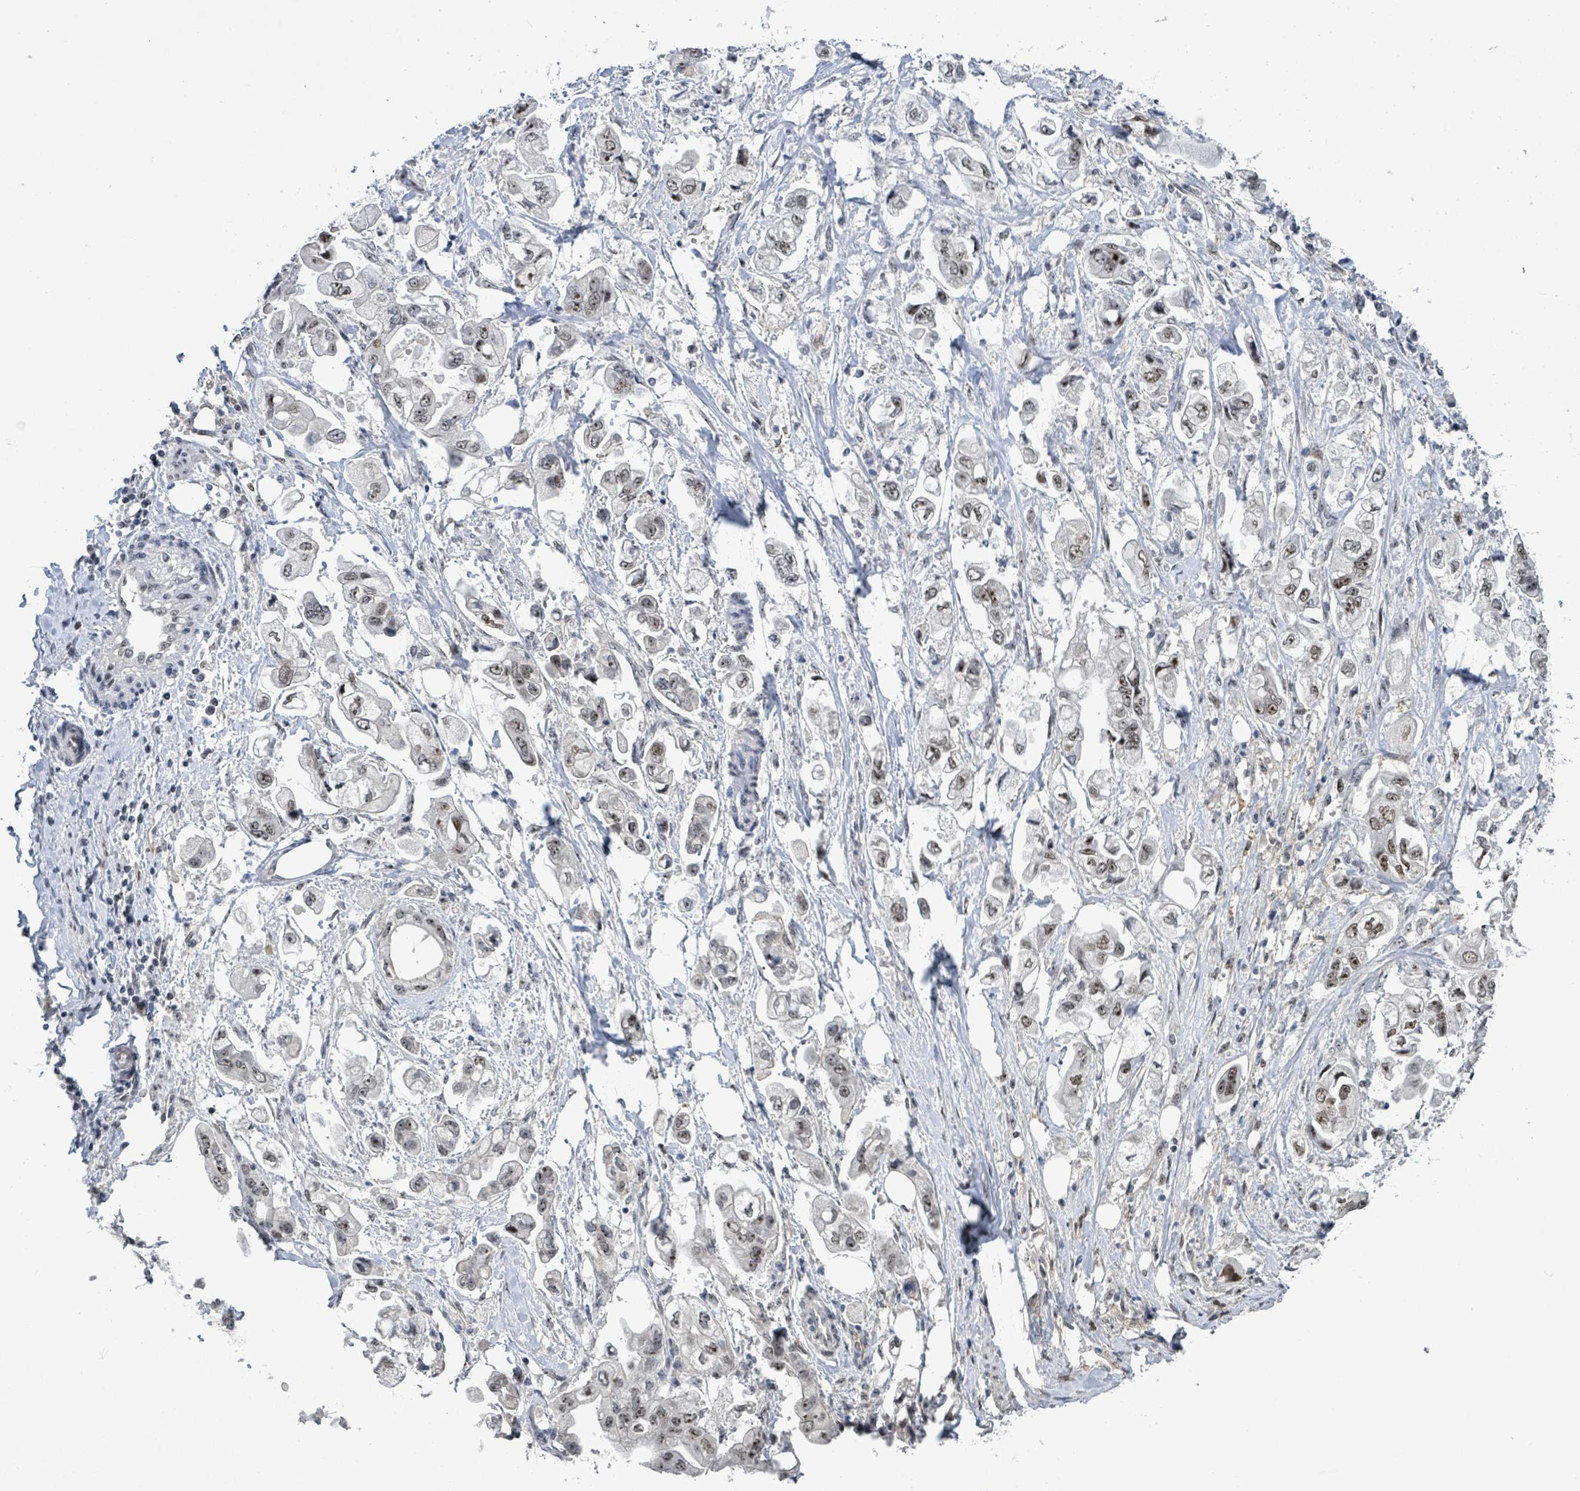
{"staining": {"intensity": "moderate", "quantity": ">75%", "location": "nuclear"}, "tissue": "stomach cancer", "cell_type": "Tumor cells", "image_type": "cancer", "snomed": [{"axis": "morphology", "description": "Adenocarcinoma, NOS"}, {"axis": "topography", "description": "Stomach"}], "caption": "High-magnification brightfield microscopy of adenocarcinoma (stomach) stained with DAB (3,3'-diaminobenzidine) (brown) and counterstained with hematoxylin (blue). tumor cells exhibit moderate nuclear expression is identified in approximately>75% of cells.", "gene": "RRN3", "patient": {"sex": "male", "age": 62}}